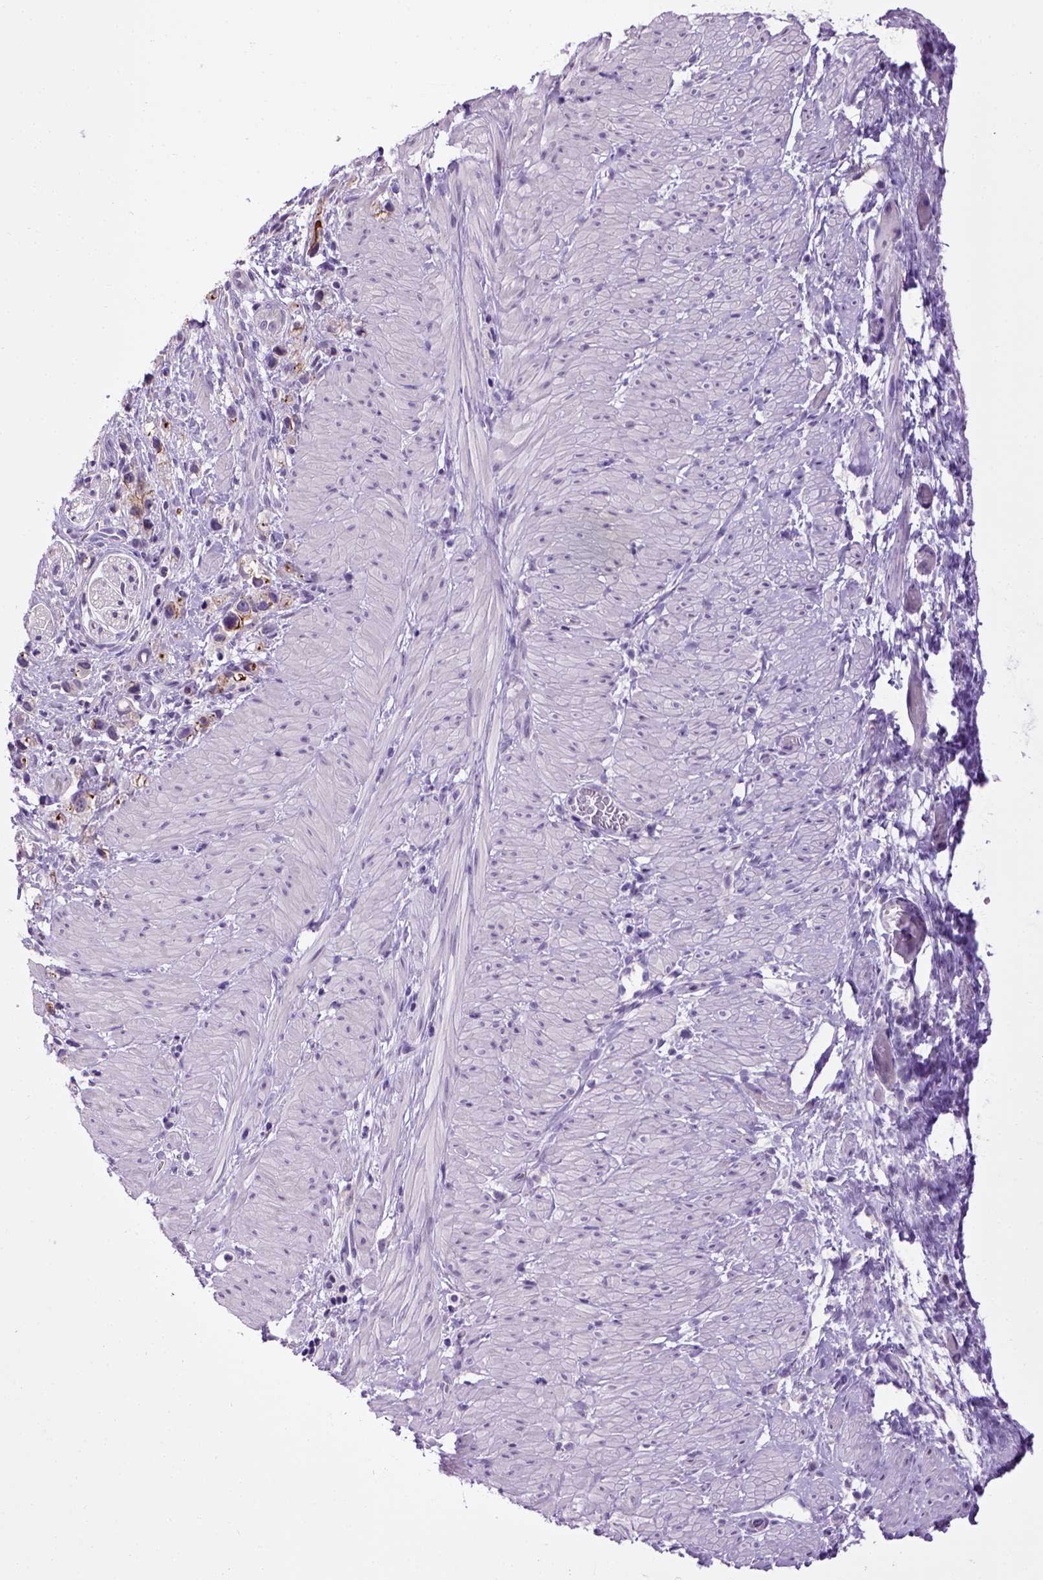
{"staining": {"intensity": "moderate", "quantity": "25%-75%", "location": "cytoplasmic/membranous"}, "tissue": "stomach cancer", "cell_type": "Tumor cells", "image_type": "cancer", "snomed": [{"axis": "morphology", "description": "Adenocarcinoma, NOS"}, {"axis": "topography", "description": "Stomach"}], "caption": "Adenocarcinoma (stomach) stained with a protein marker shows moderate staining in tumor cells.", "gene": "CDH1", "patient": {"sex": "female", "age": 59}}